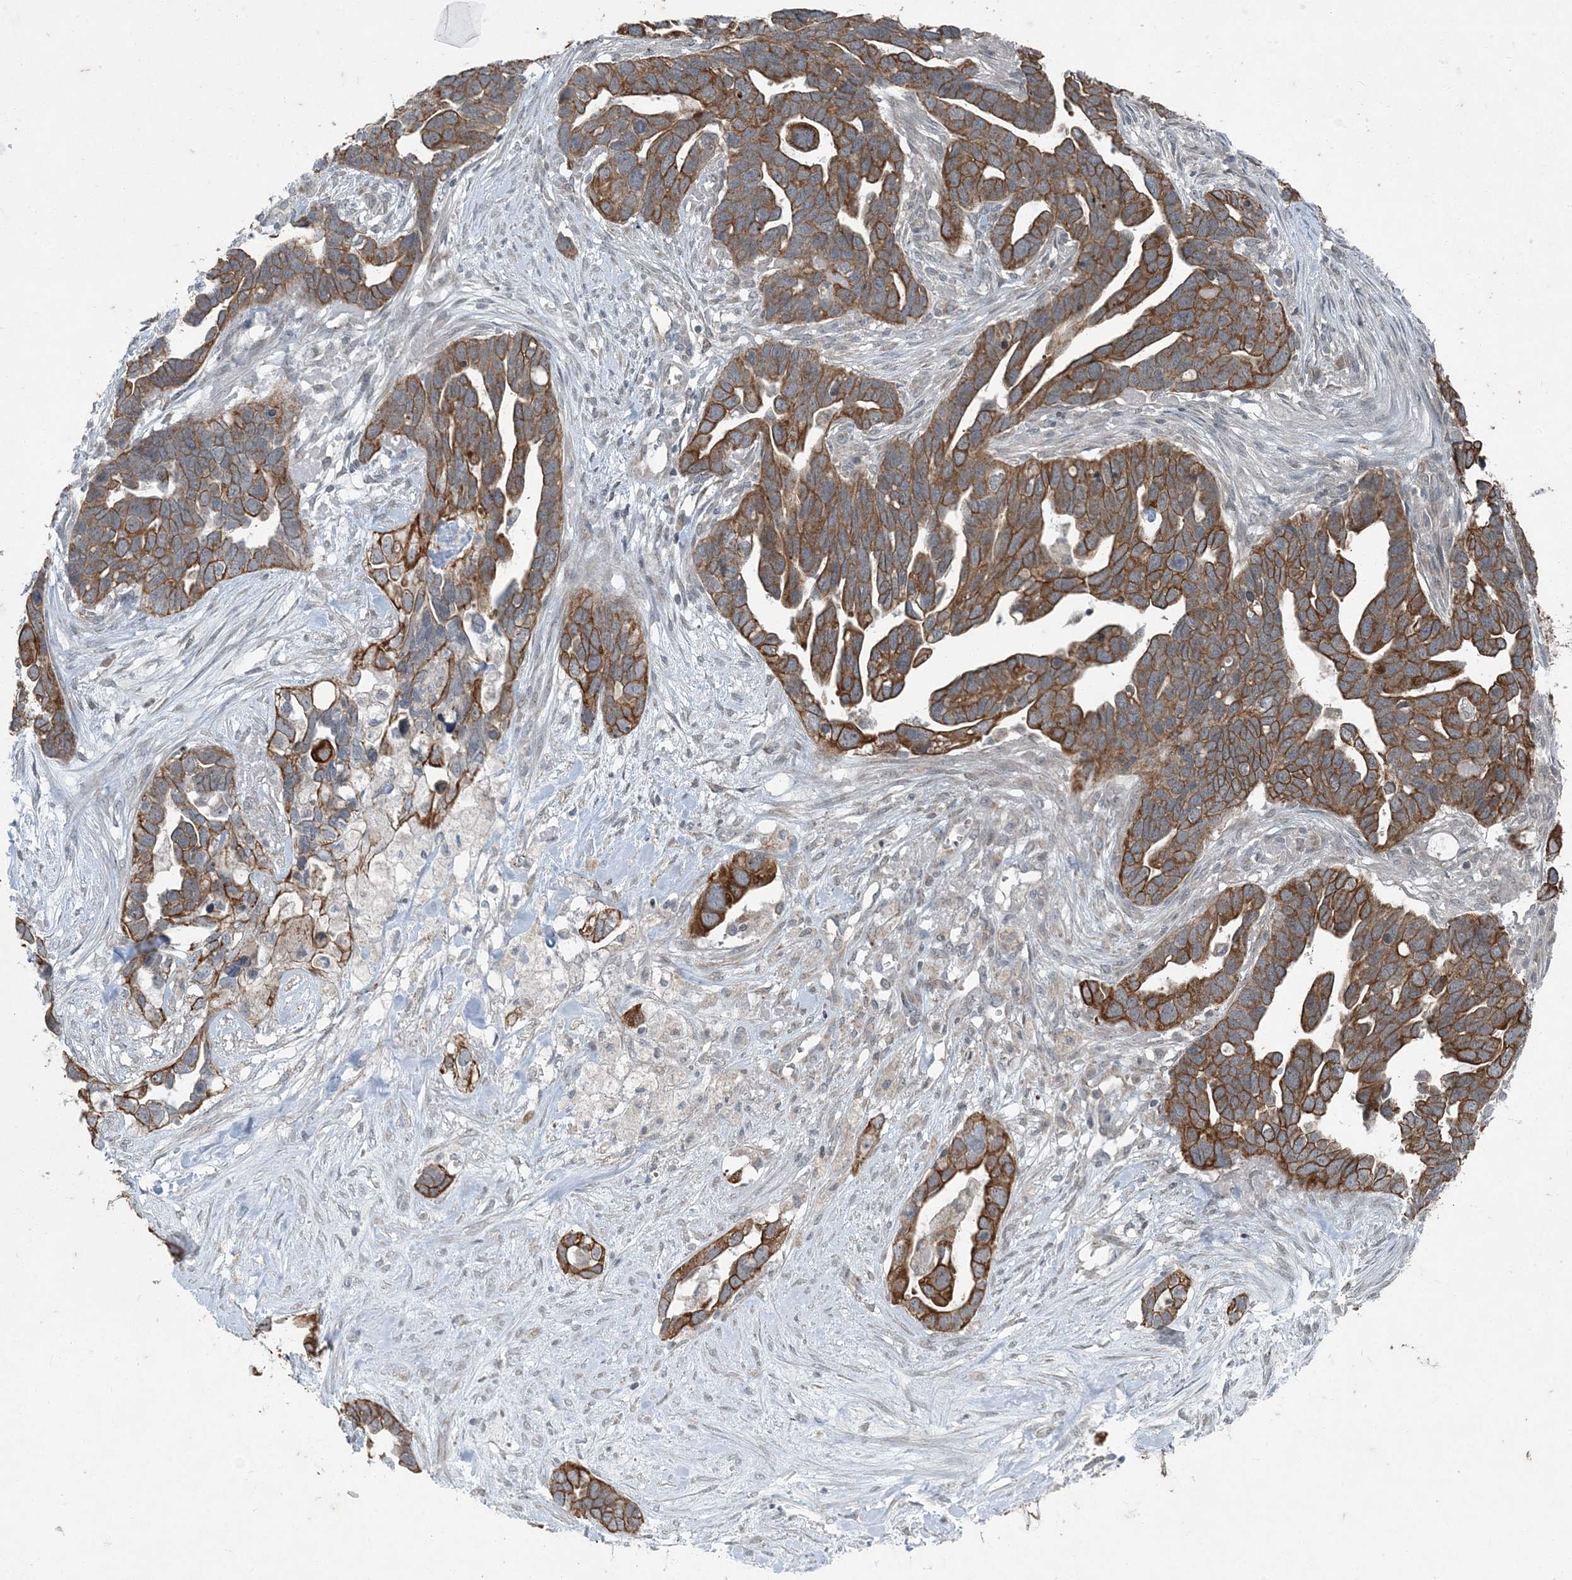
{"staining": {"intensity": "strong", "quantity": ">75%", "location": "cytoplasmic/membranous"}, "tissue": "ovarian cancer", "cell_type": "Tumor cells", "image_type": "cancer", "snomed": [{"axis": "morphology", "description": "Cystadenocarcinoma, serous, NOS"}, {"axis": "topography", "description": "Ovary"}], "caption": "The micrograph reveals a brown stain indicating the presence of a protein in the cytoplasmic/membranous of tumor cells in ovarian cancer.", "gene": "PC", "patient": {"sex": "female", "age": 54}}